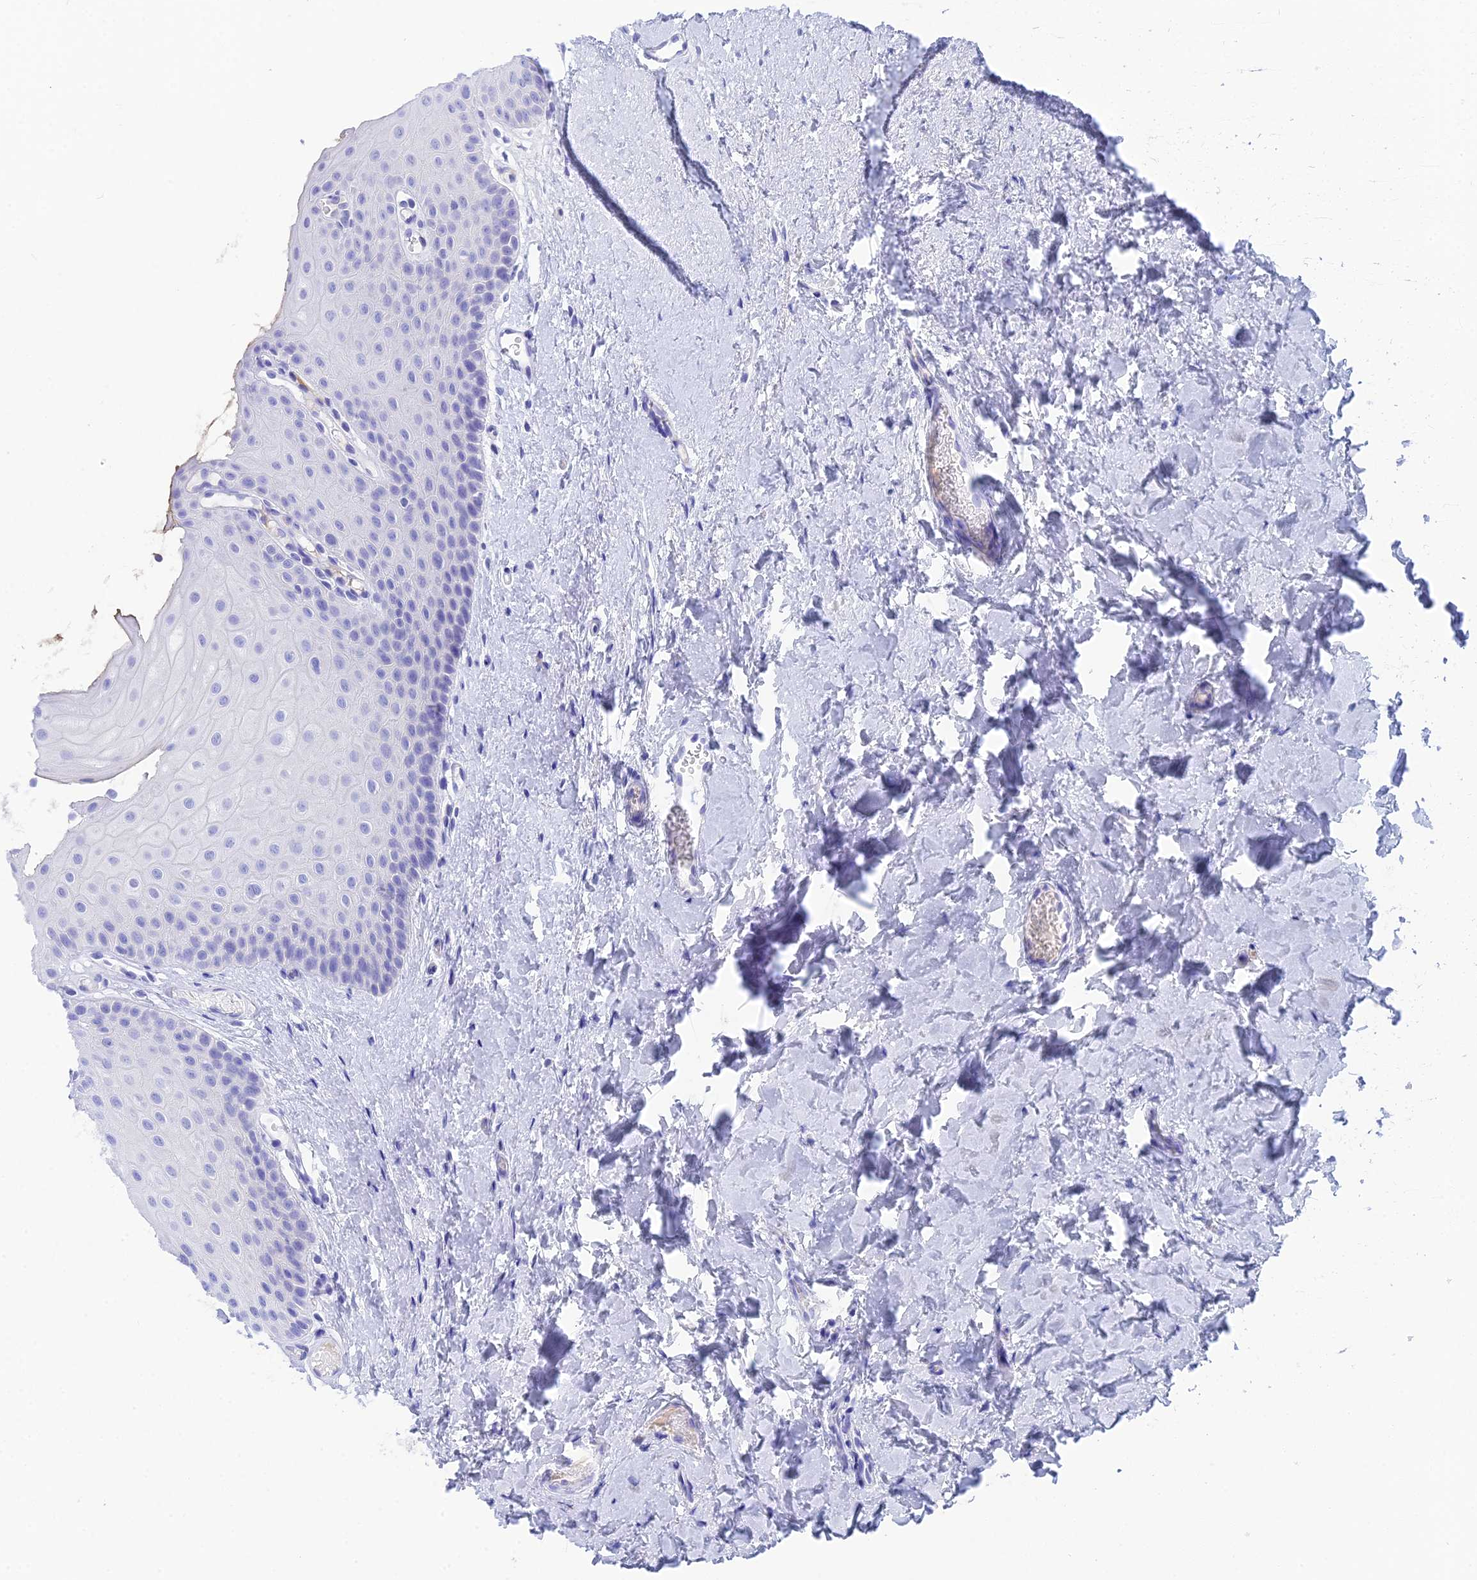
{"staining": {"intensity": "negative", "quantity": "none", "location": "none"}, "tissue": "oral mucosa", "cell_type": "Squamous epithelial cells", "image_type": "normal", "snomed": [{"axis": "morphology", "description": "Normal tissue, NOS"}, {"axis": "topography", "description": "Oral tissue"}], "caption": "Photomicrograph shows no significant protein expression in squamous epithelial cells of benign oral mucosa. Nuclei are stained in blue.", "gene": "REG1A", "patient": {"sex": "female", "age": 67}}